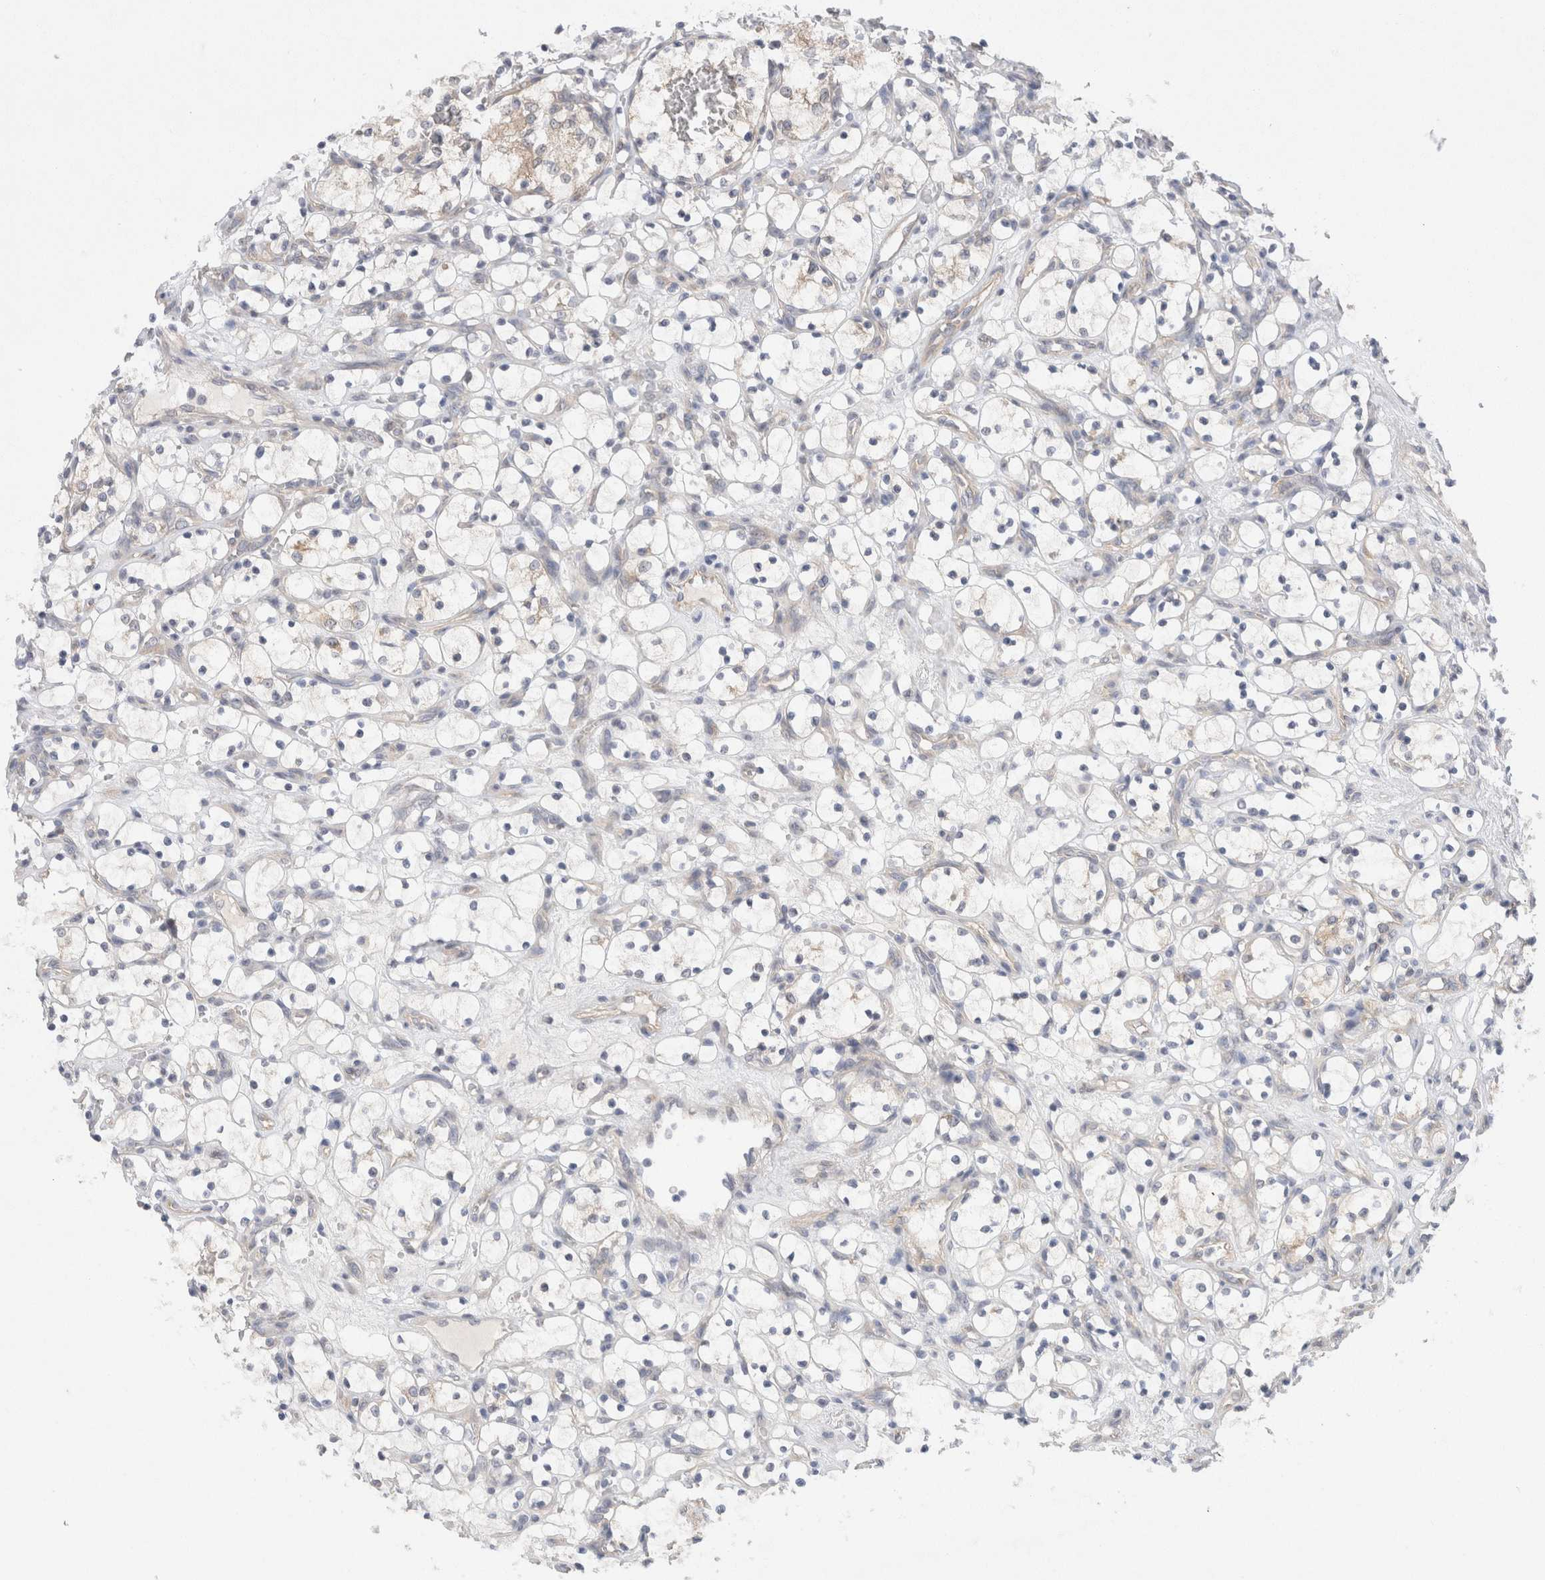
{"staining": {"intensity": "negative", "quantity": "none", "location": "none"}, "tissue": "renal cancer", "cell_type": "Tumor cells", "image_type": "cancer", "snomed": [{"axis": "morphology", "description": "Adenocarcinoma, NOS"}, {"axis": "topography", "description": "Kidney"}], "caption": "There is no significant expression in tumor cells of renal cancer. (Brightfield microscopy of DAB immunohistochemistry at high magnification).", "gene": "WIPF2", "patient": {"sex": "female", "age": 69}}